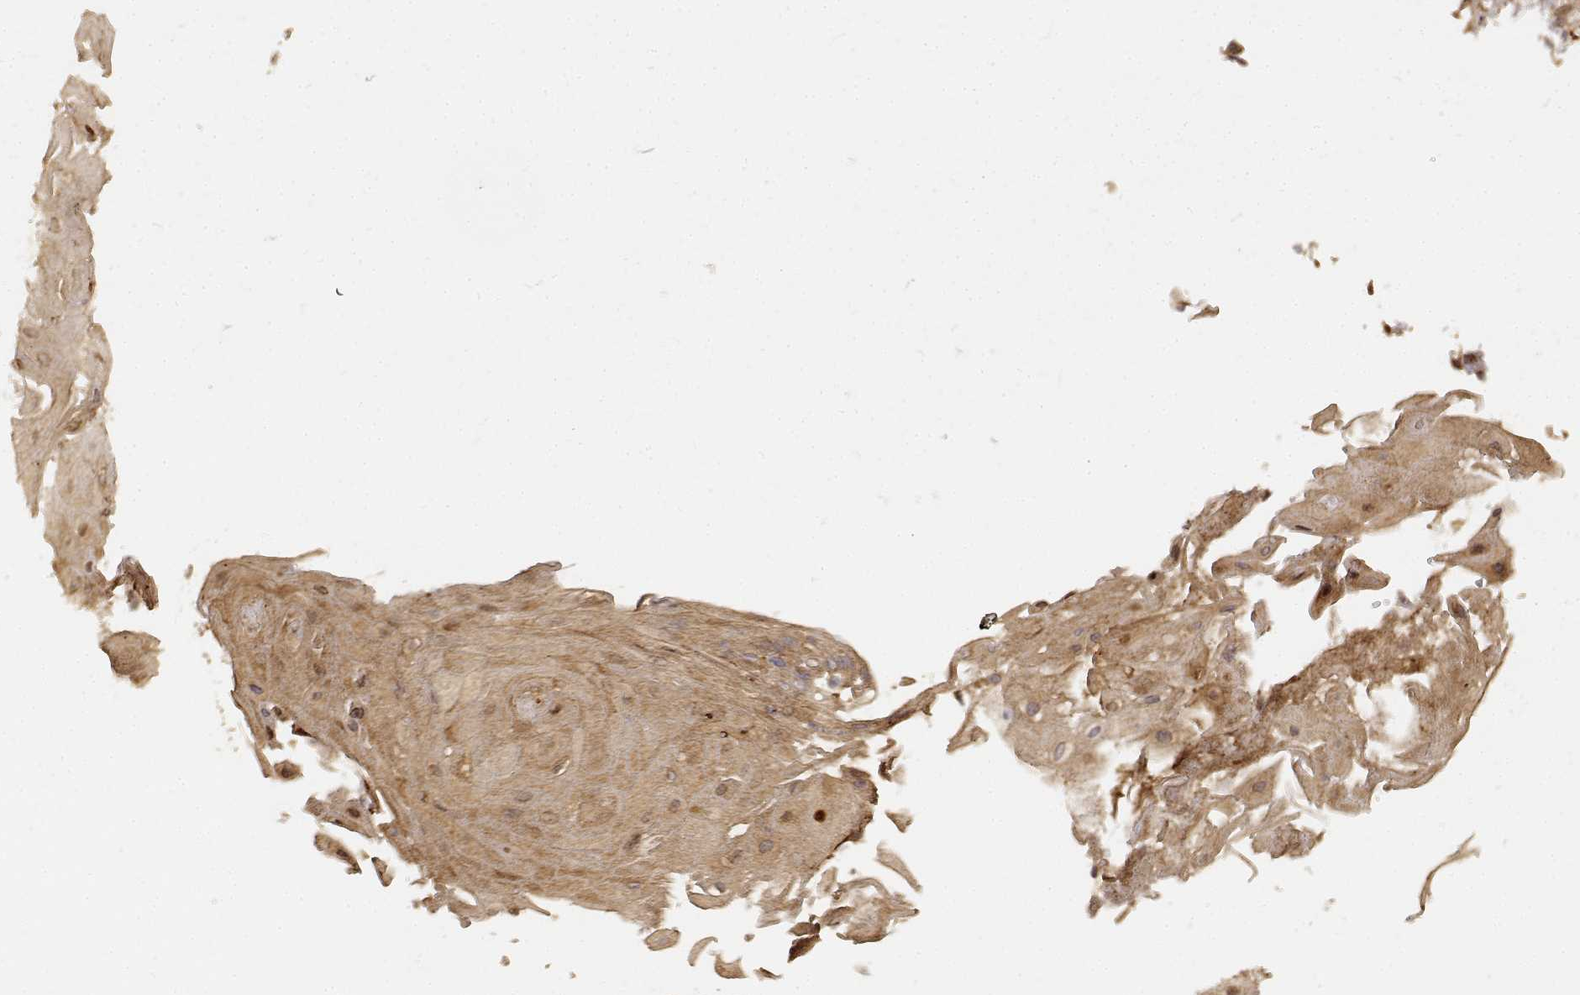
{"staining": {"intensity": "moderate", "quantity": ">75%", "location": "cytoplasmic/membranous"}, "tissue": "skin cancer", "cell_type": "Tumor cells", "image_type": "cancer", "snomed": [{"axis": "morphology", "description": "Squamous cell carcinoma, NOS"}, {"axis": "topography", "description": "Skin"}], "caption": "An image of human skin cancer stained for a protein exhibits moderate cytoplasmic/membranous brown staining in tumor cells.", "gene": "CDK5RAP2", "patient": {"sex": "male", "age": 62}}